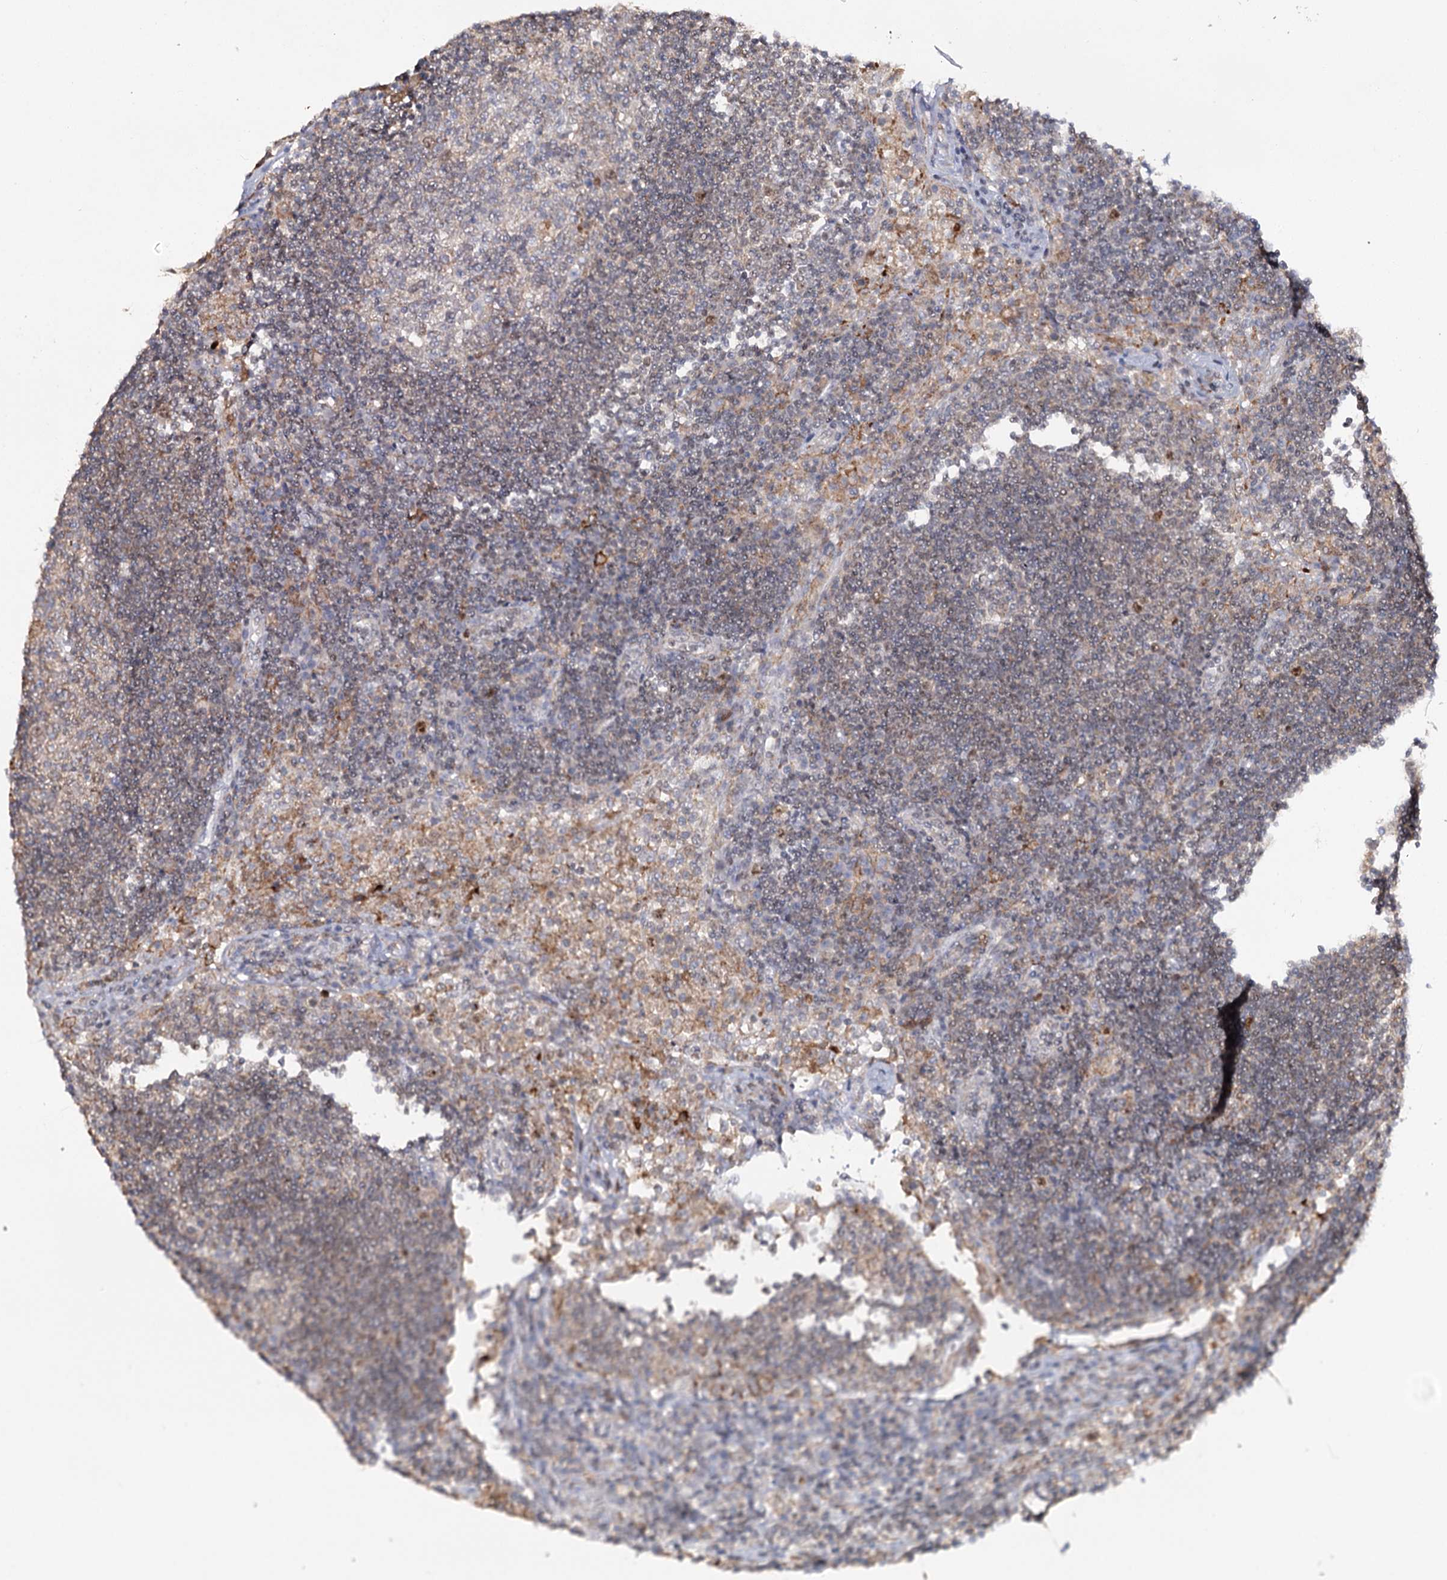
{"staining": {"intensity": "negative", "quantity": "none", "location": "none"}, "tissue": "lymph node", "cell_type": "Germinal center cells", "image_type": "normal", "snomed": [{"axis": "morphology", "description": "Normal tissue, NOS"}, {"axis": "topography", "description": "Lymph node"}], "caption": "Photomicrograph shows no protein expression in germinal center cells of unremarkable lymph node. The staining is performed using DAB (3,3'-diaminobenzidine) brown chromogen with nuclei counter-stained in using hematoxylin.", "gene": "ZC3H8", "patient": {"sex": "female", "age": 53}}